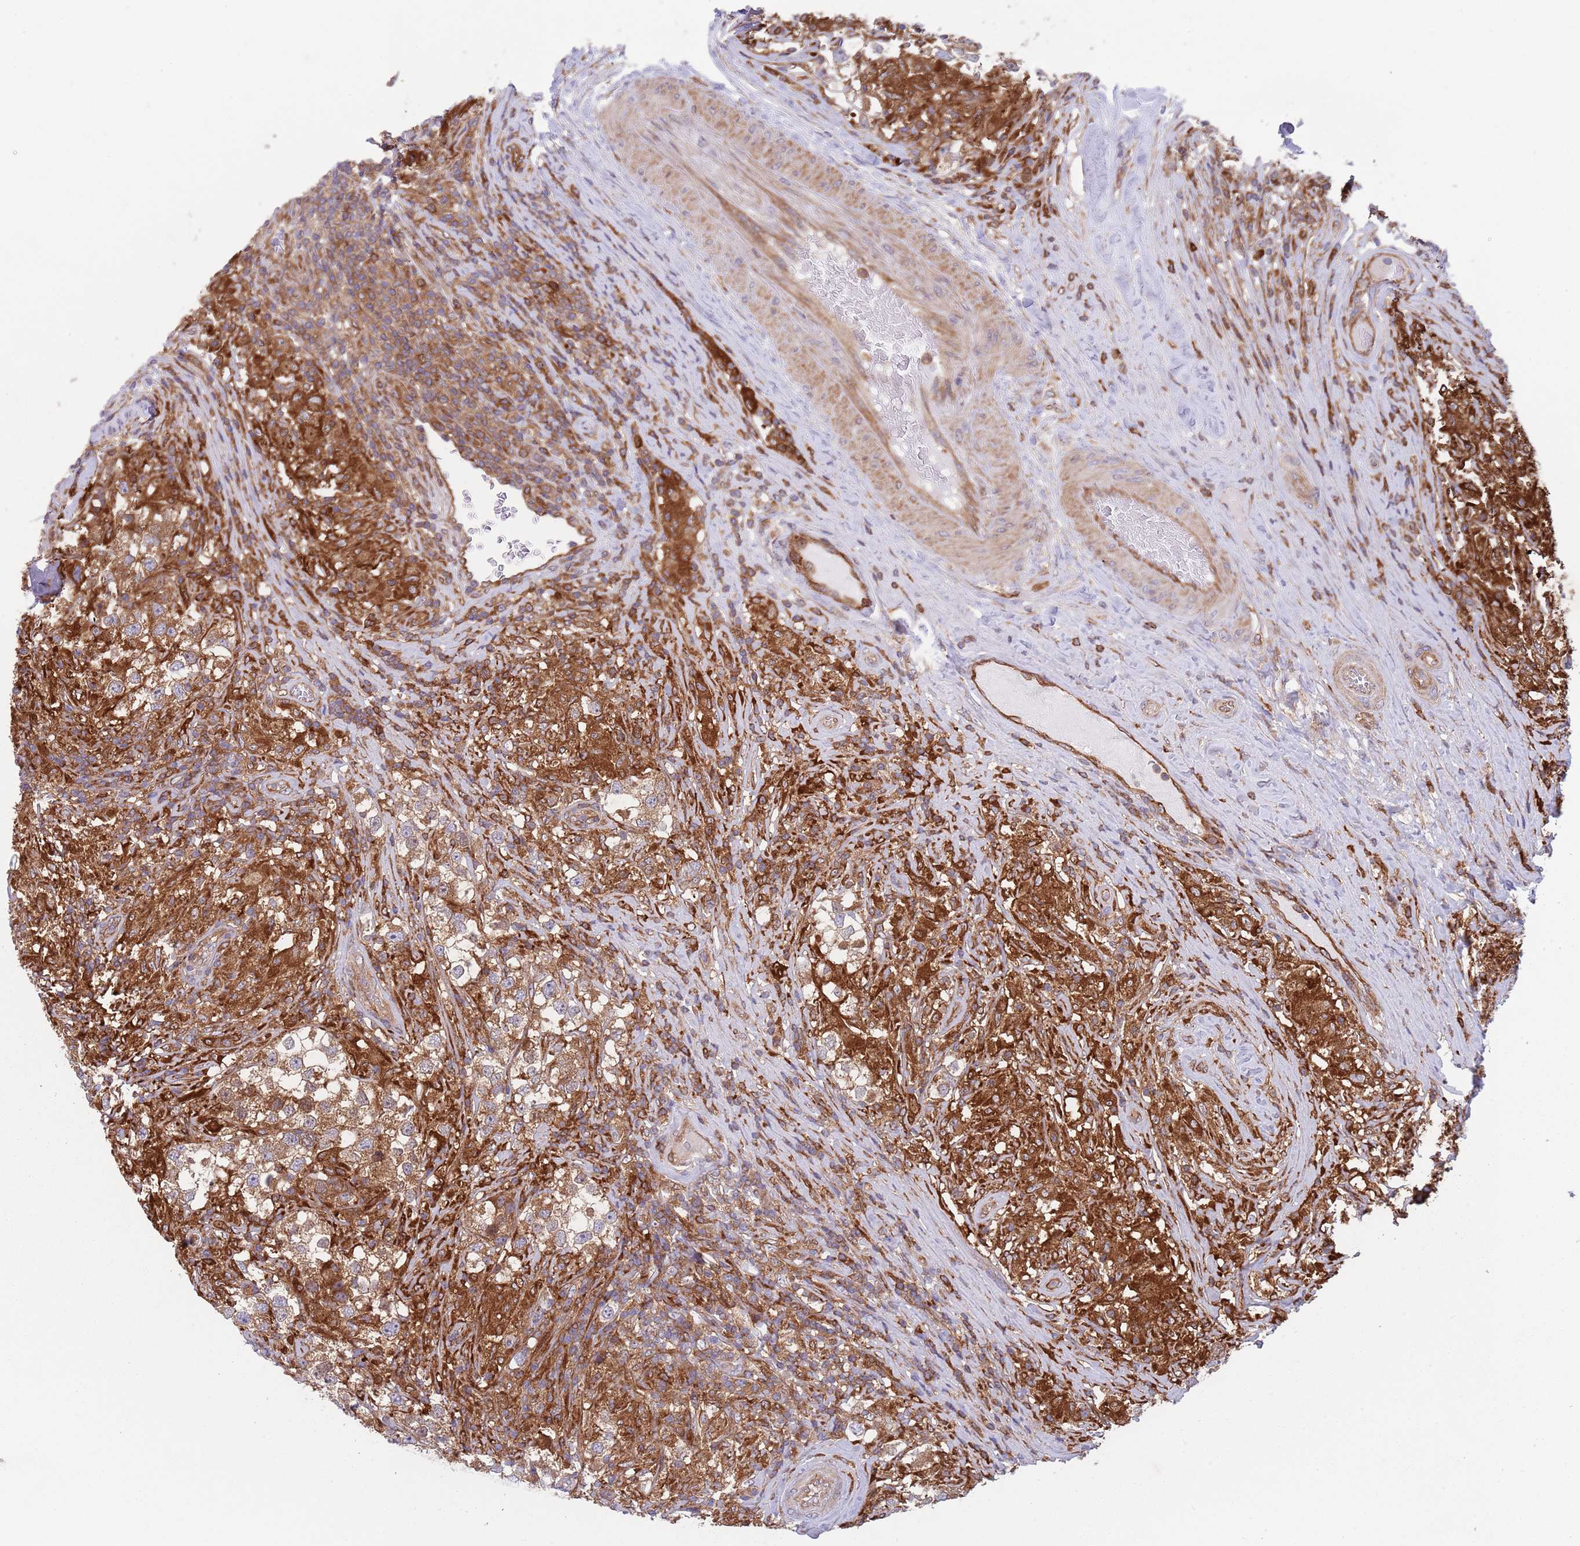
{"staining": {"intensity": "moderate", "quantity": ">75%", "location": "cytoplasmic/membranous"}, "tissue": "testis cancer", "cell_type": "Tumor cells", "image_type": "cancer", "snomed": [{"axis": "morphology", "description": "Seminoma, NOS"}, {"axis": "topography", "description": "Testis"}], "caption": "A brown stain labels moderate cytoplasmic/membranous expression of a protein in testis seminoma tumor cells. (DAB IHC, brown staining for protein, blue staining for nuclei).", "gene": "ZMYM5", "patient": {"sex": "male", "age": 46}}